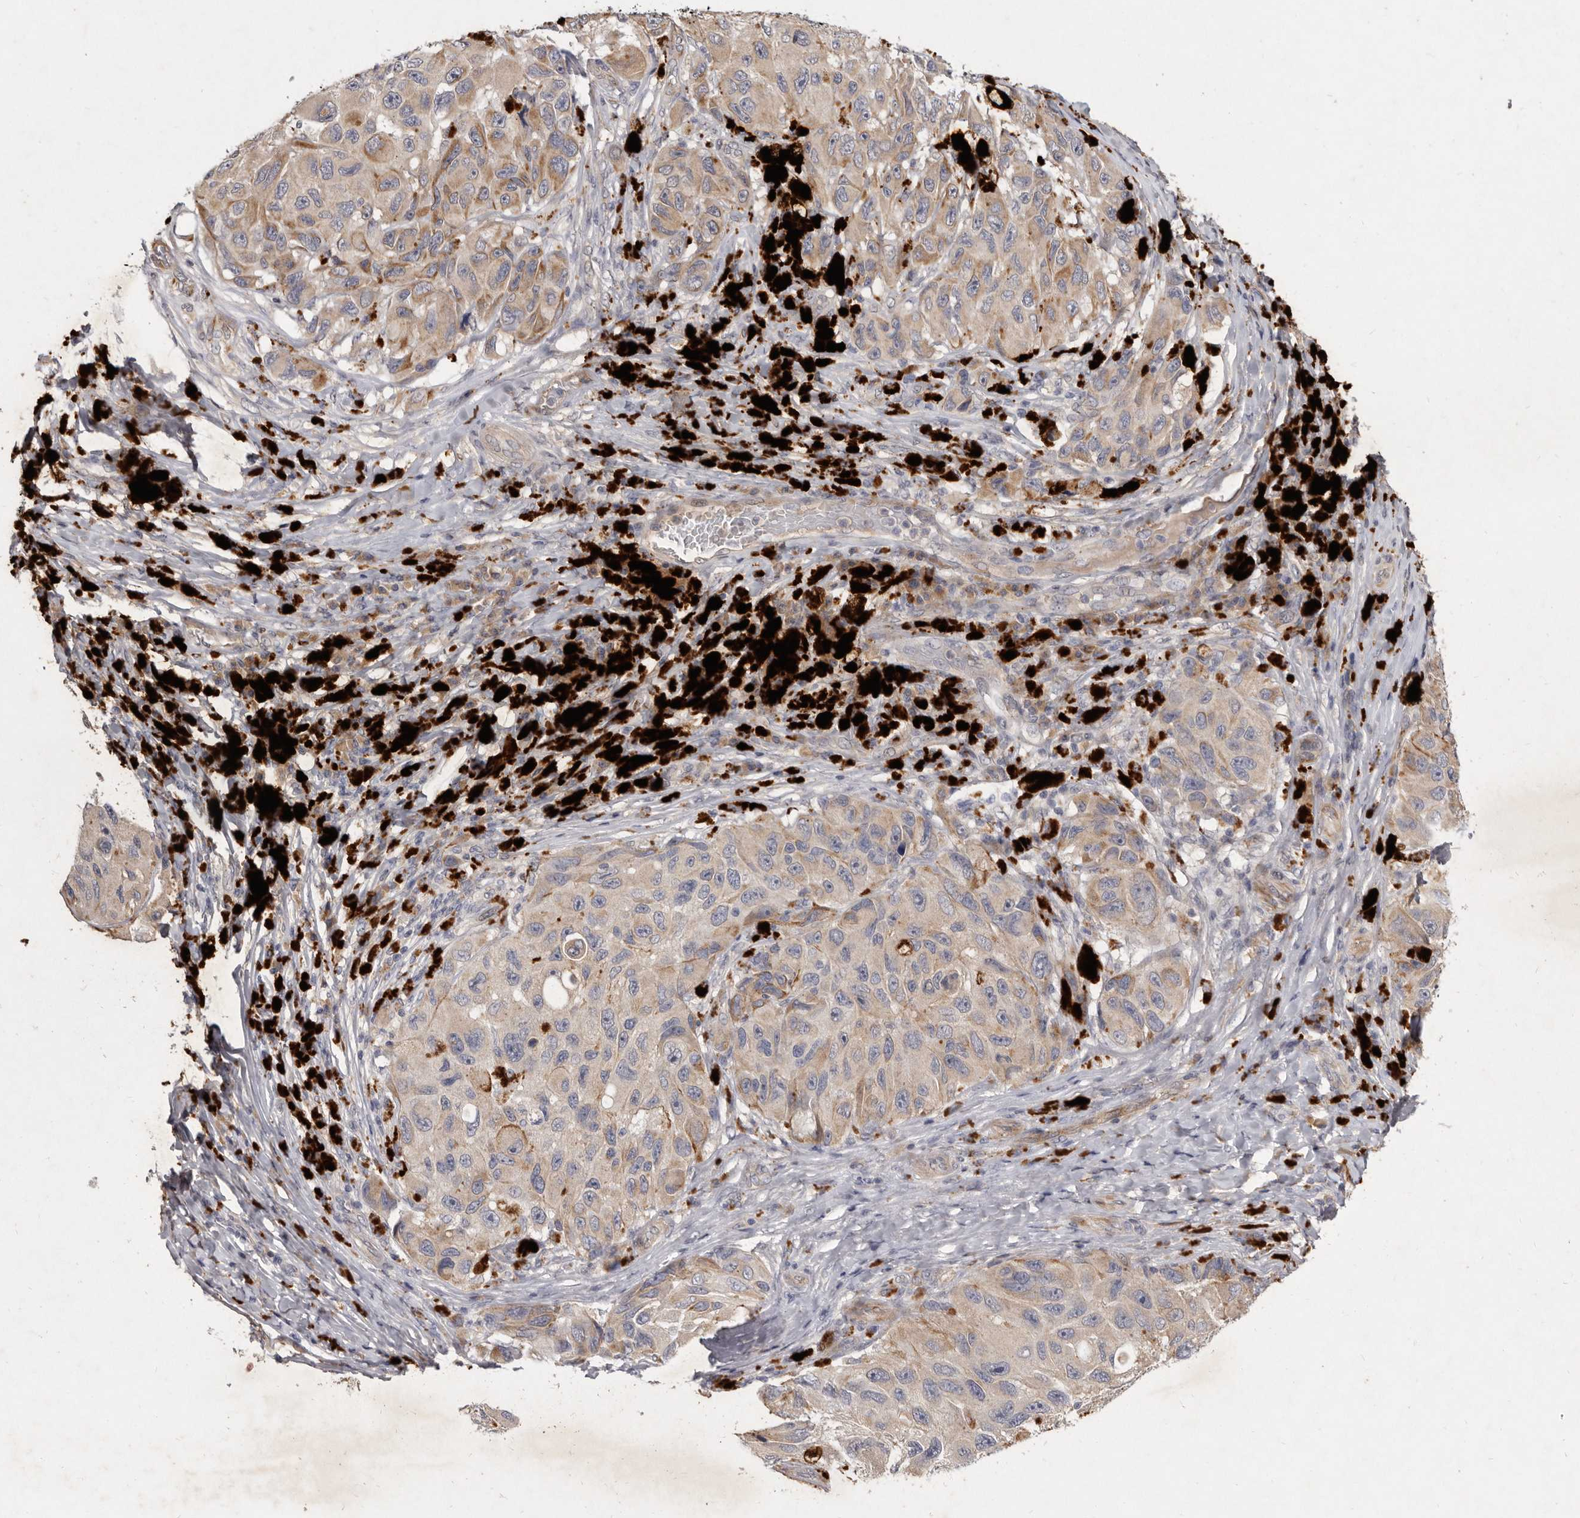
{"staining": {"intensity": "weak", "quantity": "<25%", "location": "cytoplasmic/membranous"}, "tissue": "melanoma", "cell_type": "Tumor cells", "image_type": "cancer", "snomed": [{"axis": "morphology", "description": "Malignant melanoma, NOS"}, {"axis": "topography", "description": "Skin"}], "caption": "Immunohistochemistry (IHC) of human malignant melanoma displays no positivity in tumor cells.", "gene": "SLC22A1", "patient": {"sex": "female", "age": 73}}